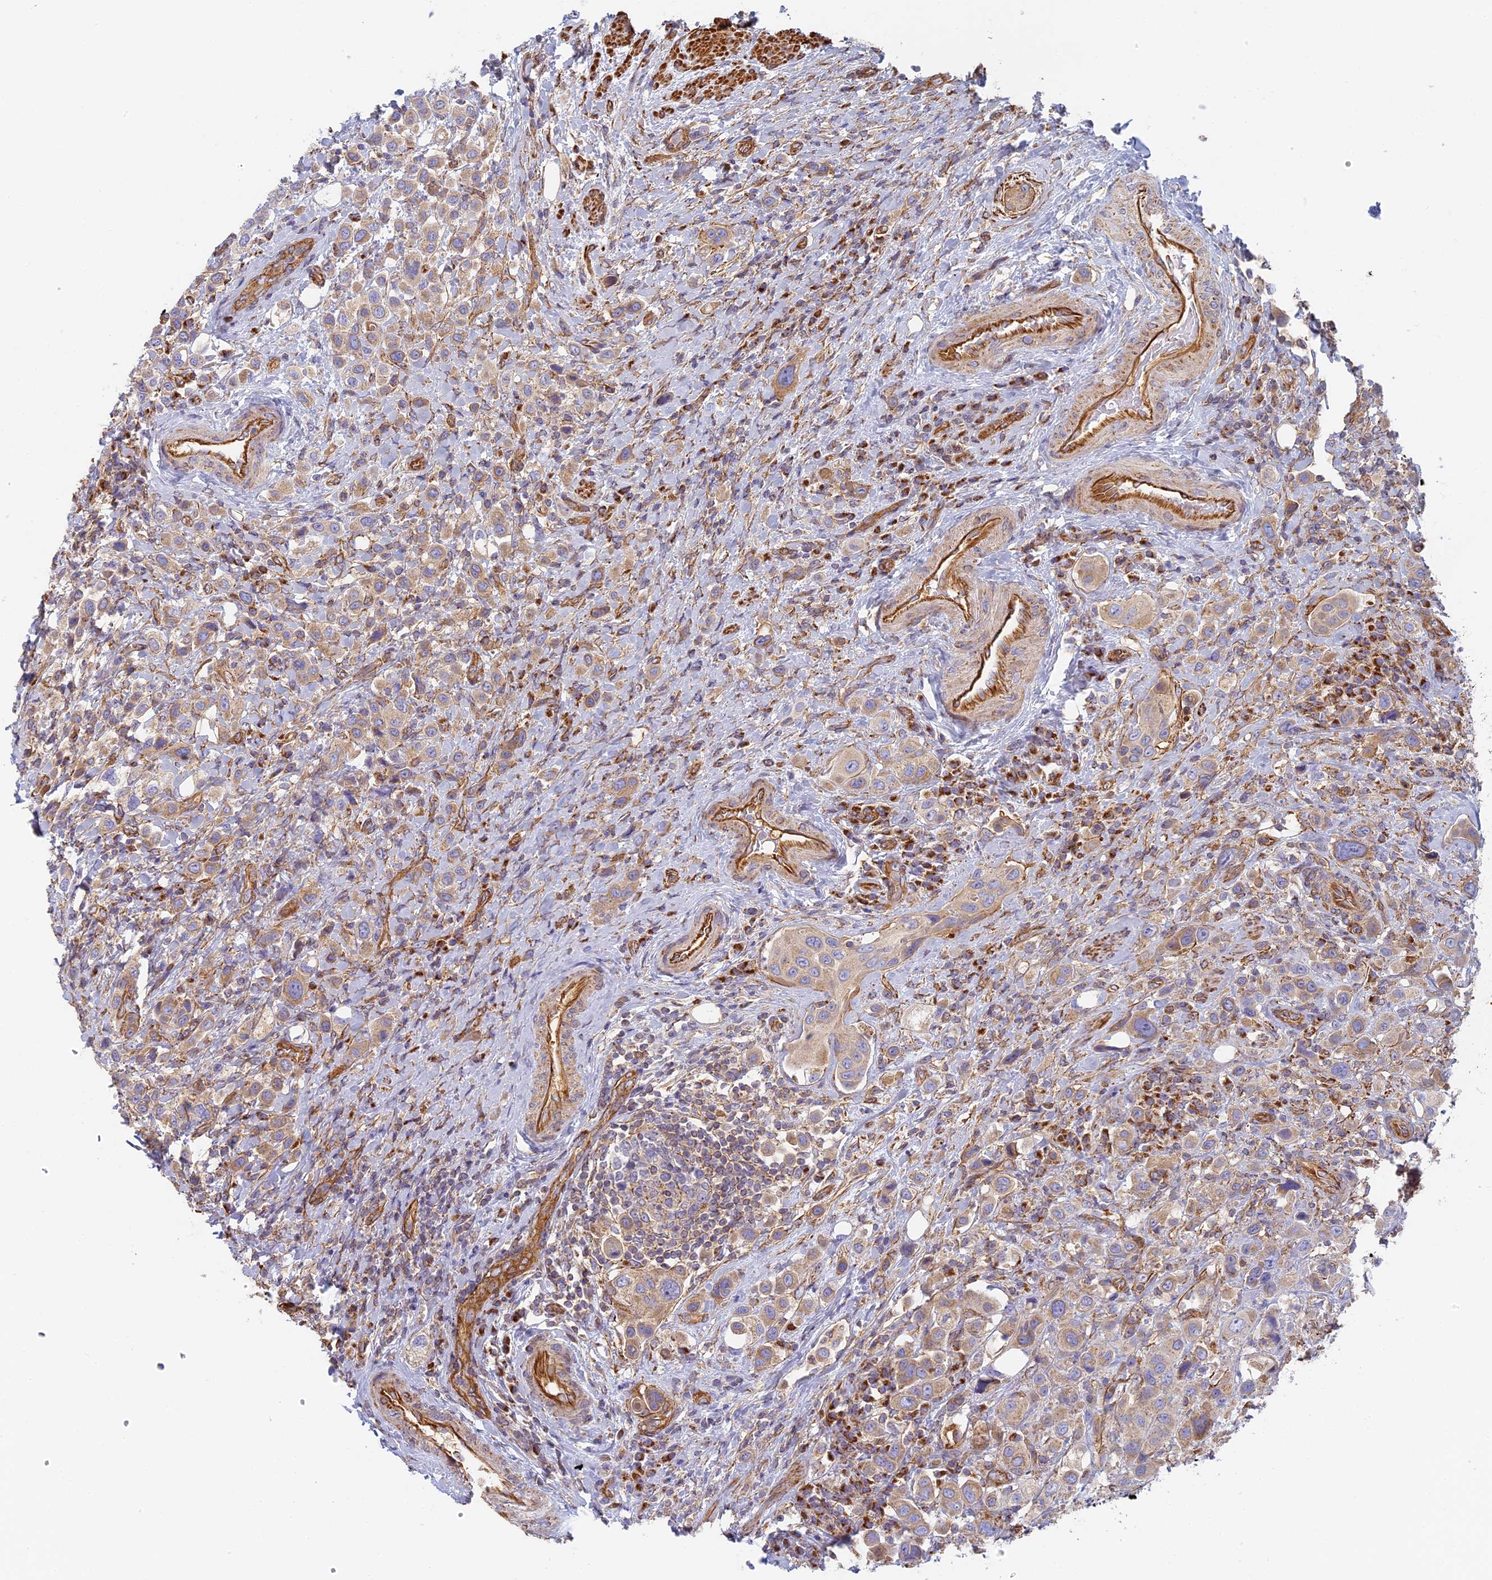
{"staining": {"intensity": "weak", "quantity": "25%-75%", "location": "cytoplasmic/membranous"}, "tissue": "urothelial cancer", "cell_type": "Tumor cells", "image_type": "cancer", "snomed": [{"axis": "morphology", "description": "Urothelial carcinoma, High grade"}, {"axis": "topography", "description": "Urinary bladder"}], "caption": "Immunohistochemistry of human urothelial cancer shows low levels of weak cytoplasmic/membranous positivity in approximately 25%-75% of tumor cells. The staining was performed using DAB, with brown indicating positive protein expression. Nuclei are stained blue with hematoxylin.", "gene": "DDA1", "patient": {"sex": "male", "age": 50}}